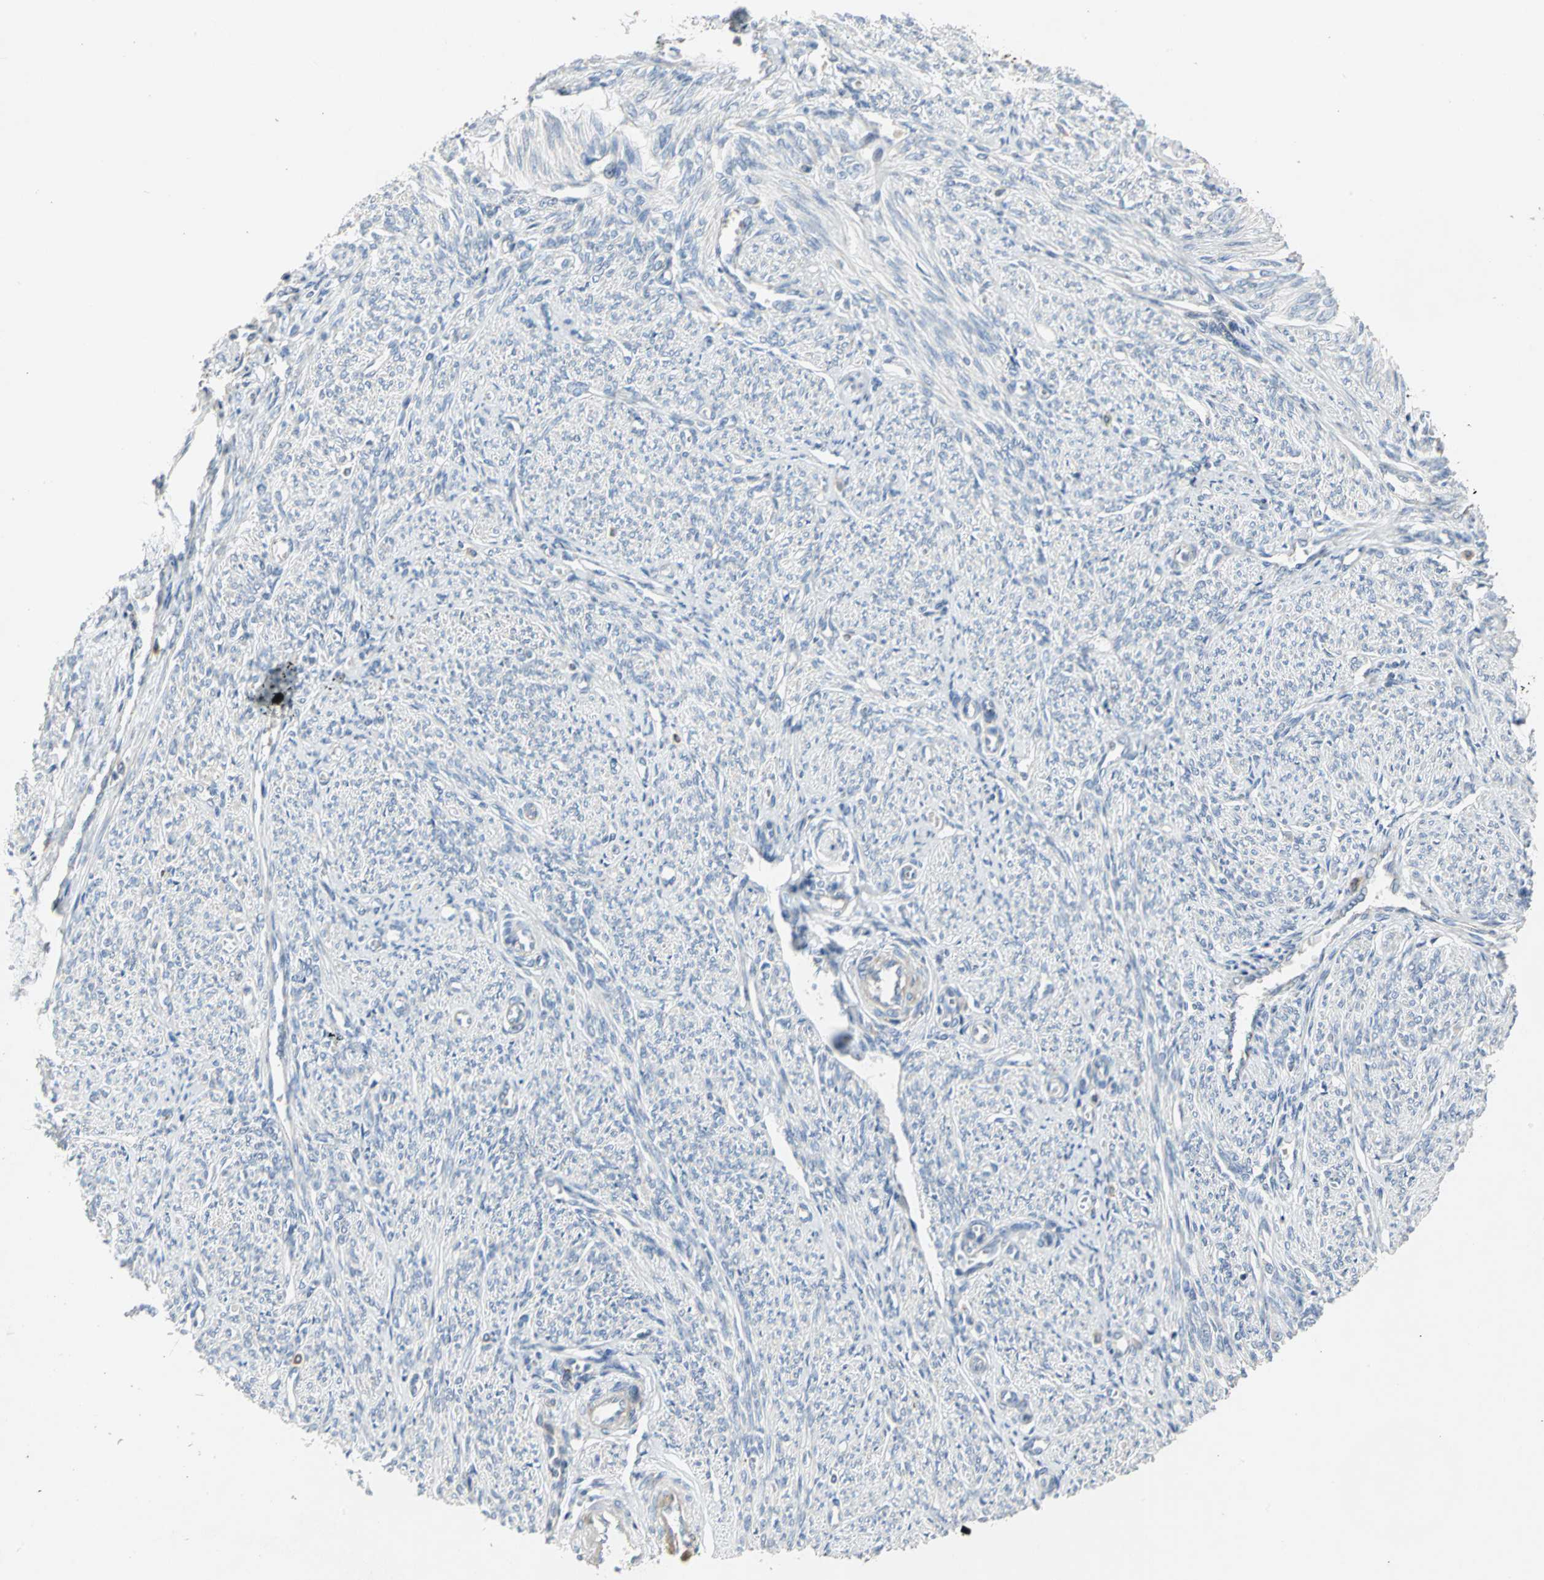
{"staining": {"intensity": "negative", "quantity": "none", "location": "none"}, "tissue": "smooth muscle", "cell_type": "Smooth muscle cells", "image_type": "normal", "snomed": [{"axis": "morphology", "description": "Normal tissue, NOS"}, {"axis": "topography", "description": "Smooth muscle"}], "caption": "High power microscopy histopathology image of an immunohistochemistry (IHC) micrograph of benign smooth muscle, revealing no significant expression in smooth muscle cells. (DAB (3,3'-diaminobenzidine) IHC visualized using brightfield microscopy, high magnification).", "gene": "SPPL2B", "patient": {"sex": "female", "age": 65}}